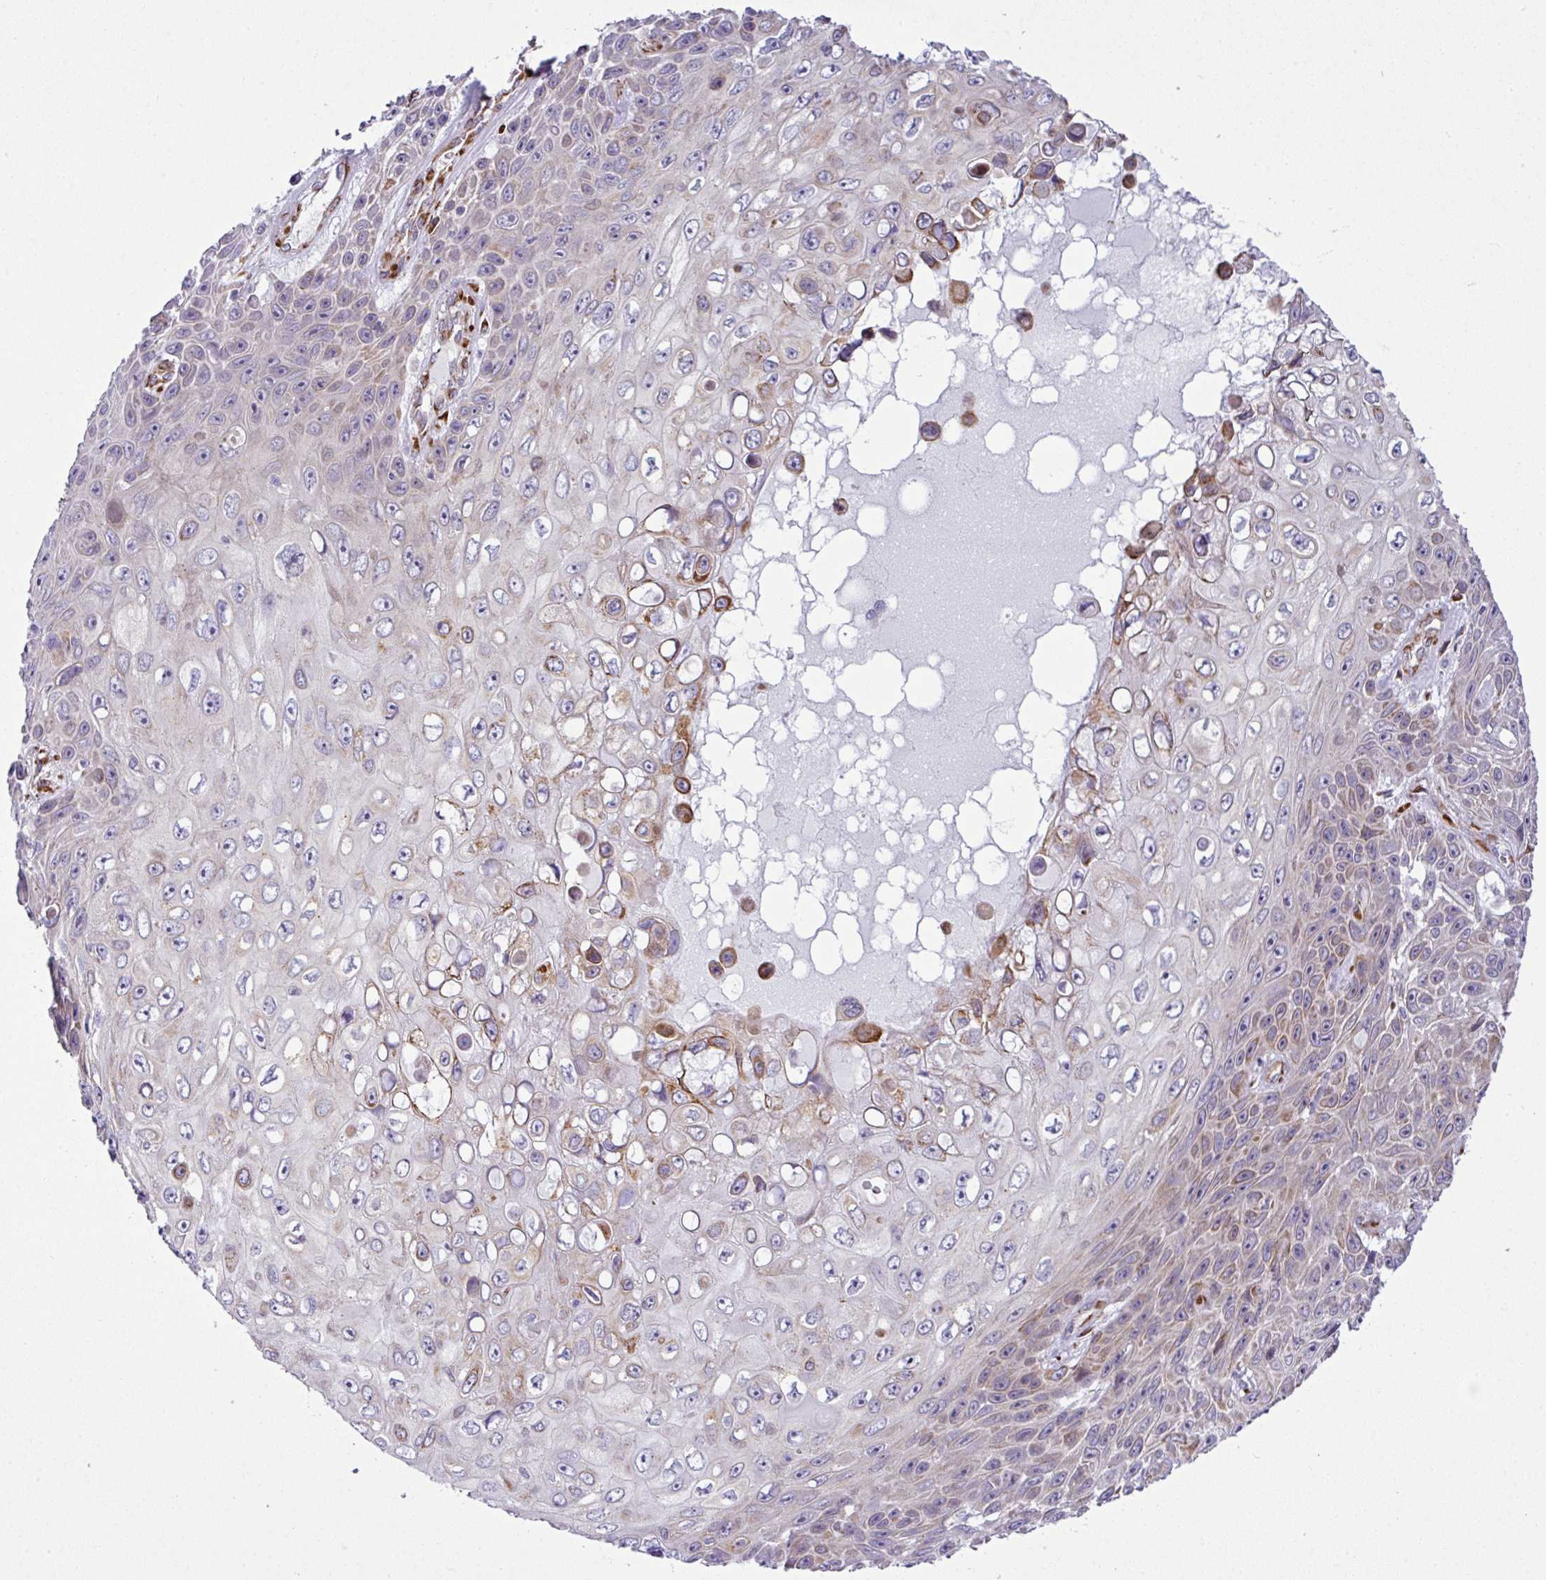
{"staining": {"intensity": "weak", "quantity": "25%-75%", "location": "cytoplasmic/membranous"}, "tissue": "skin cancer", "cell_type": "Tumor cells", "image_type": "cancer", "snomed": [{"axis": "morphology", "description": "Squamous cell carcinoma, NOS"}, {"axis": "topography", "description": "Skin"}], "caption": "Immunohistochemical staining of human squamous cell carcinoma (skin) reveals low levels of weak cytoplasmic/membranous protein positivity in approximately 25%-75% of tumor cells. Immunohistochemistry stains the protein in brown and the nuclei are stained blue.", "gene": "CFAP97", "patient": {"sex": "male", "age": 82}}